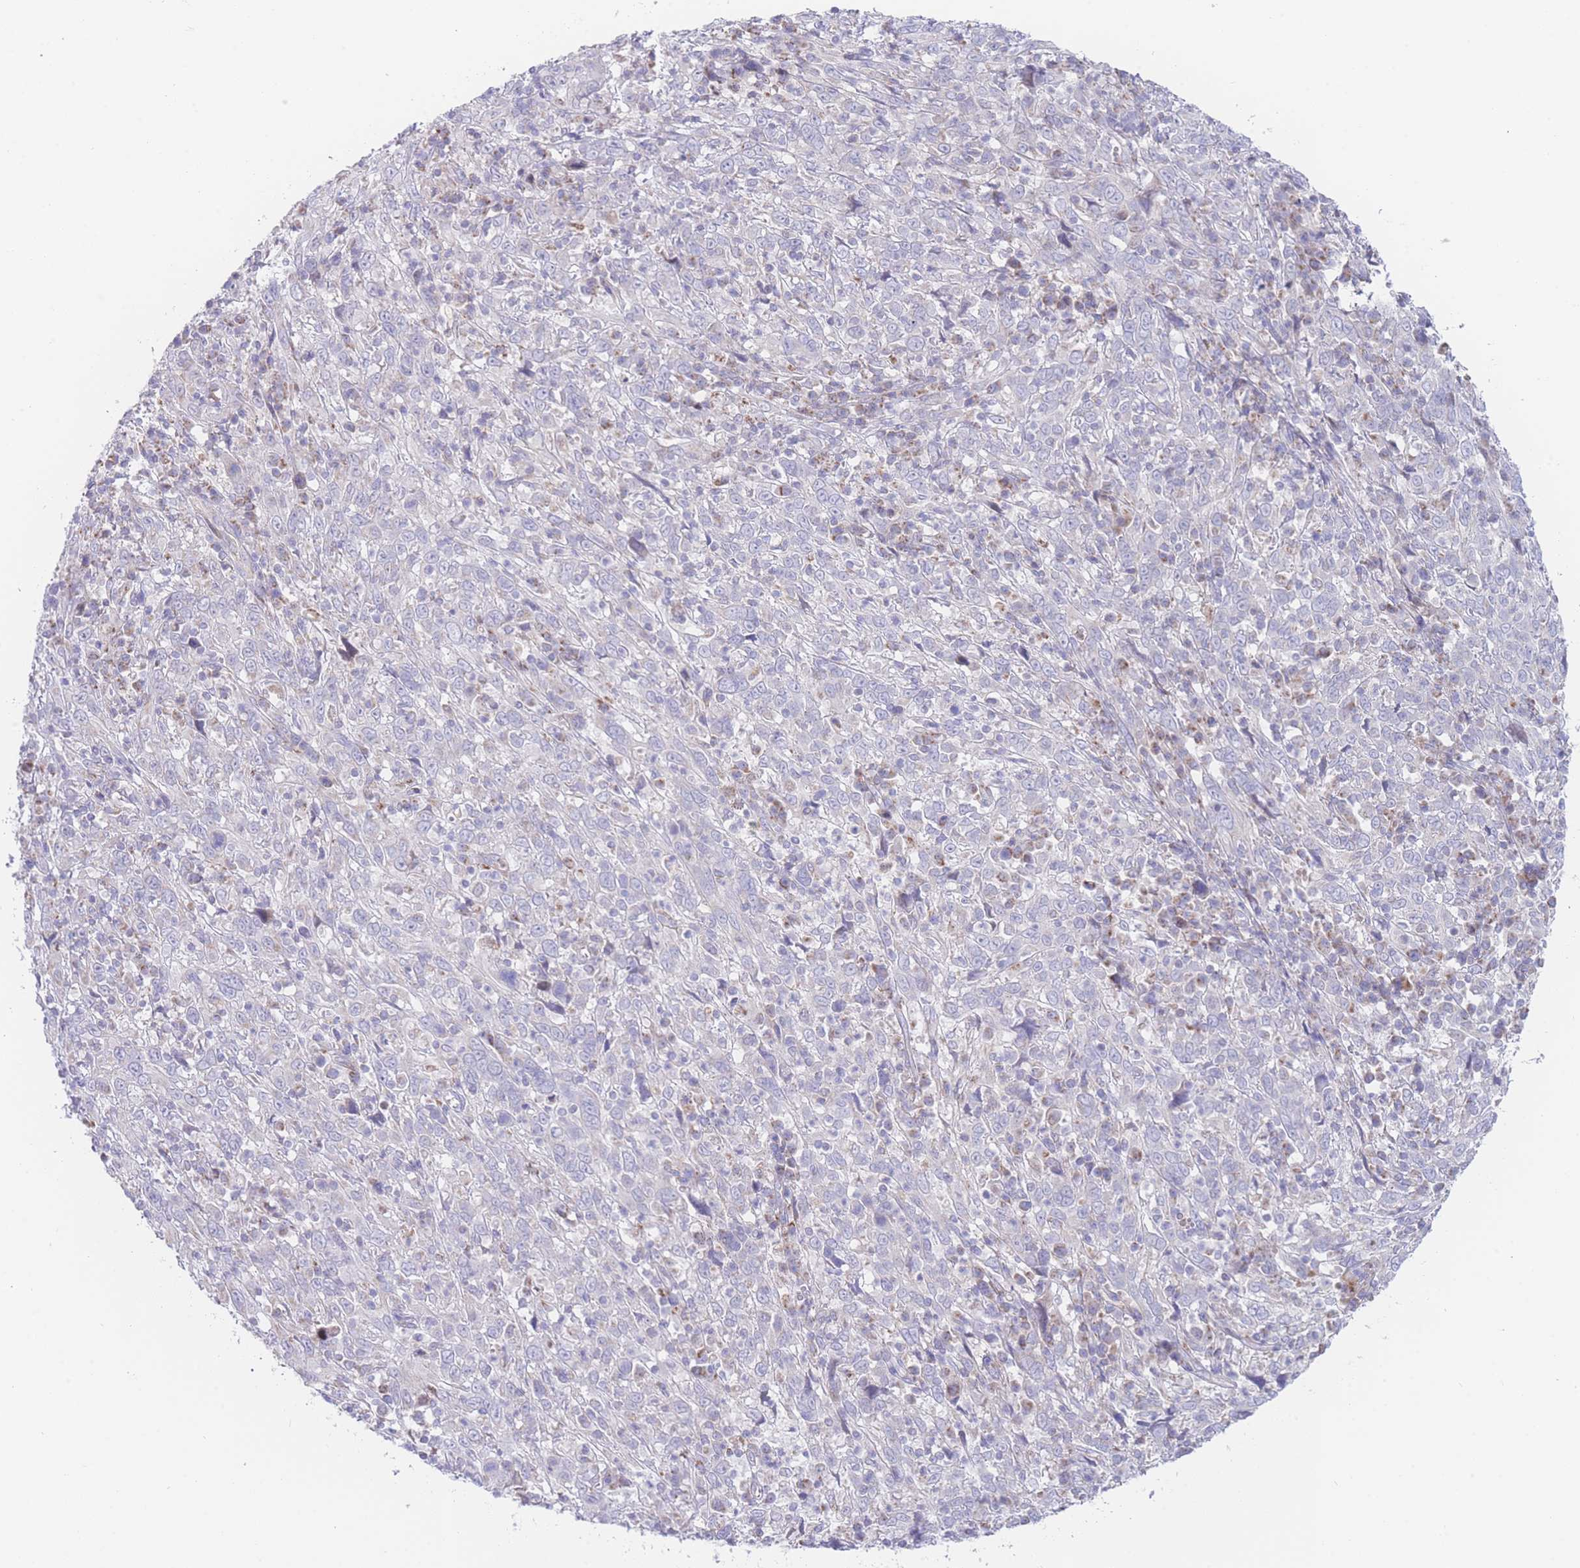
{"staining": {"intensity": "negative", "quantity": "none", "location": "none"}, "tissue": "cervical cancer", "cell_type": "Tumor cells", "image_type": "cancer", "snomed": [{"axis": "morphology", "description": "Squamous cell carcinoma, NOS"}, {"axis": "topography", "description": "Cervix"}], "caption": "The IHC micrograph has no significant staining in tumor cells of cervical cancer (squamous cell carcinoma) tissue.", "gene": "GPAM", "patient": {"sex": "female", "age": 46}}